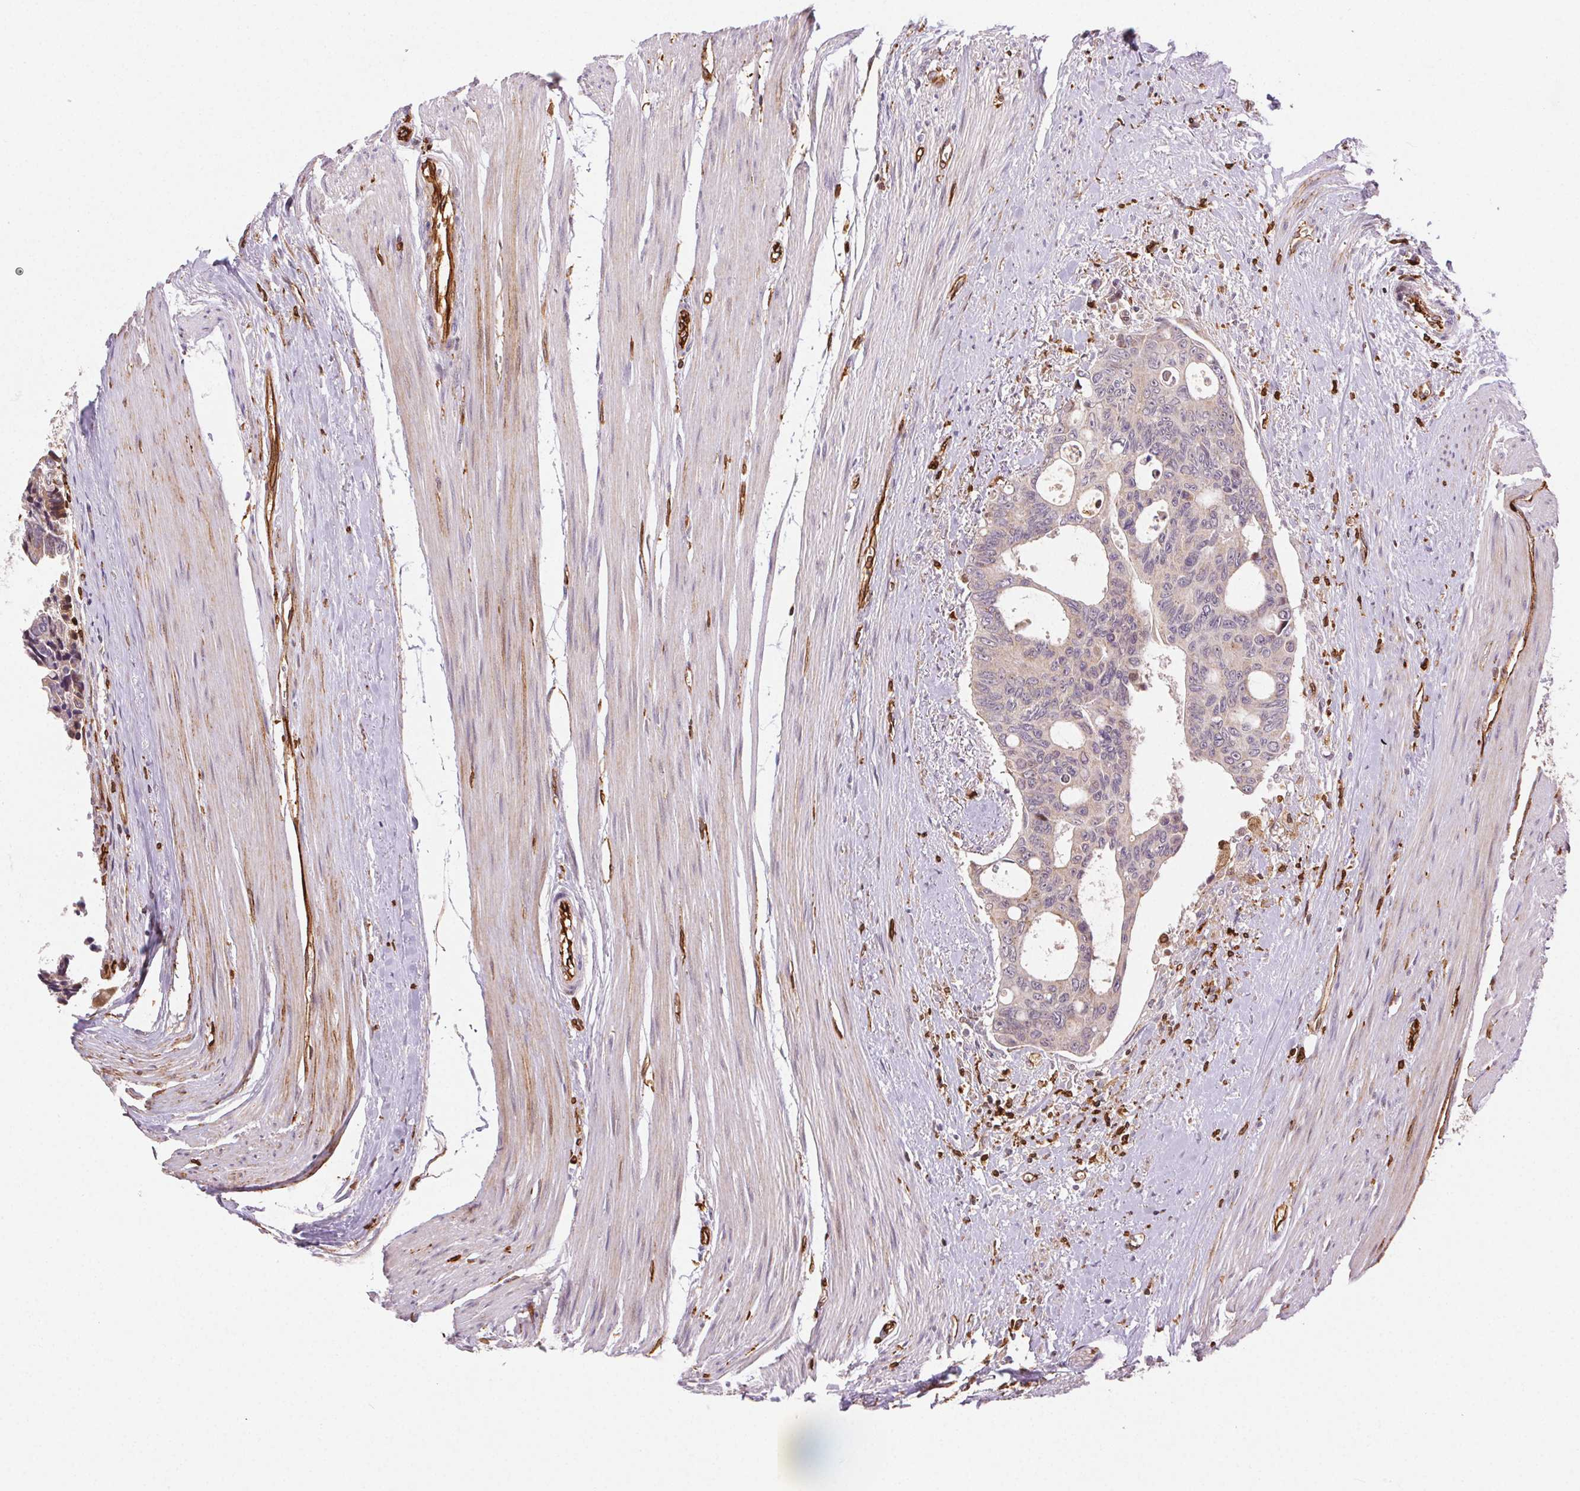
{"staining": {"intensity": "weak", "quantity": "<25%", "location": "cytoplasmic/membranous"}, "tissue": "colorectal cancer", "cell_type": "Tumor cells", "image_type": "cancer", "snomed": [{"axis": "morphology", "description": "Adenocarcinoma, NOS"}, {"axis": "topography", "description": "Rectum"}], "caption": "This is an IHC image of human colorectal cancer. There is no positivity in tumor cells.", "gene": "RNASET2", "patient": {"sex": "male", "age": 76}}